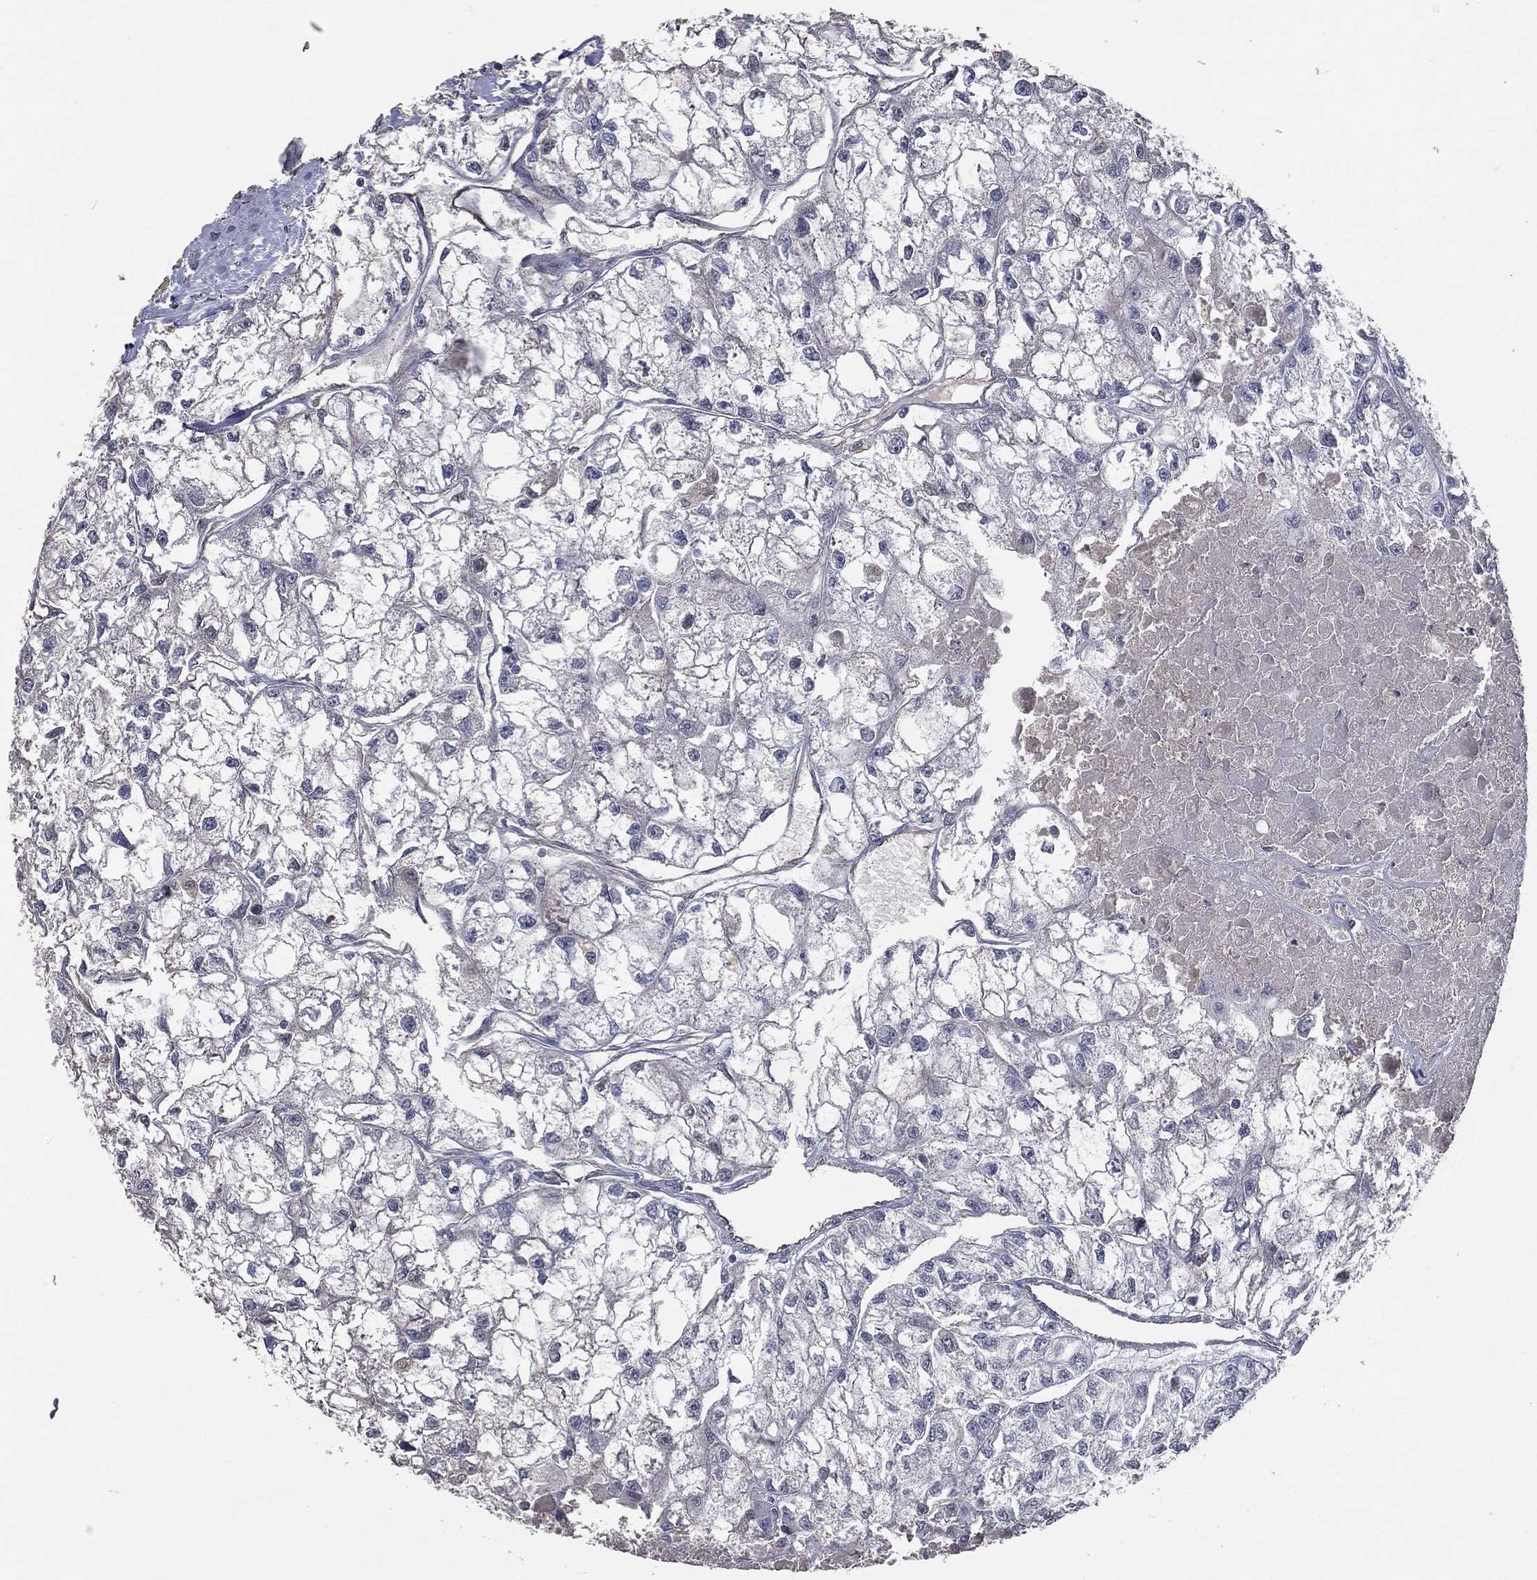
{"staining": {"intensity": "negative", "quantity": "none", "location": "none"}, "tissue": "renal cancer", "cell_type": "Tumor cells", "image_type": "cancer", "snomed": [{"axis": "morphology", "description": "Adenocarcinoma, NOS"}, {"axis": "topography", "description": "Kidney"}], "caption": "Tumor cells are negative for brown protein staining in renal adenocarcinoma.", "gene": "SNAP25", "patient": {"sex": "male", "age": 56}}